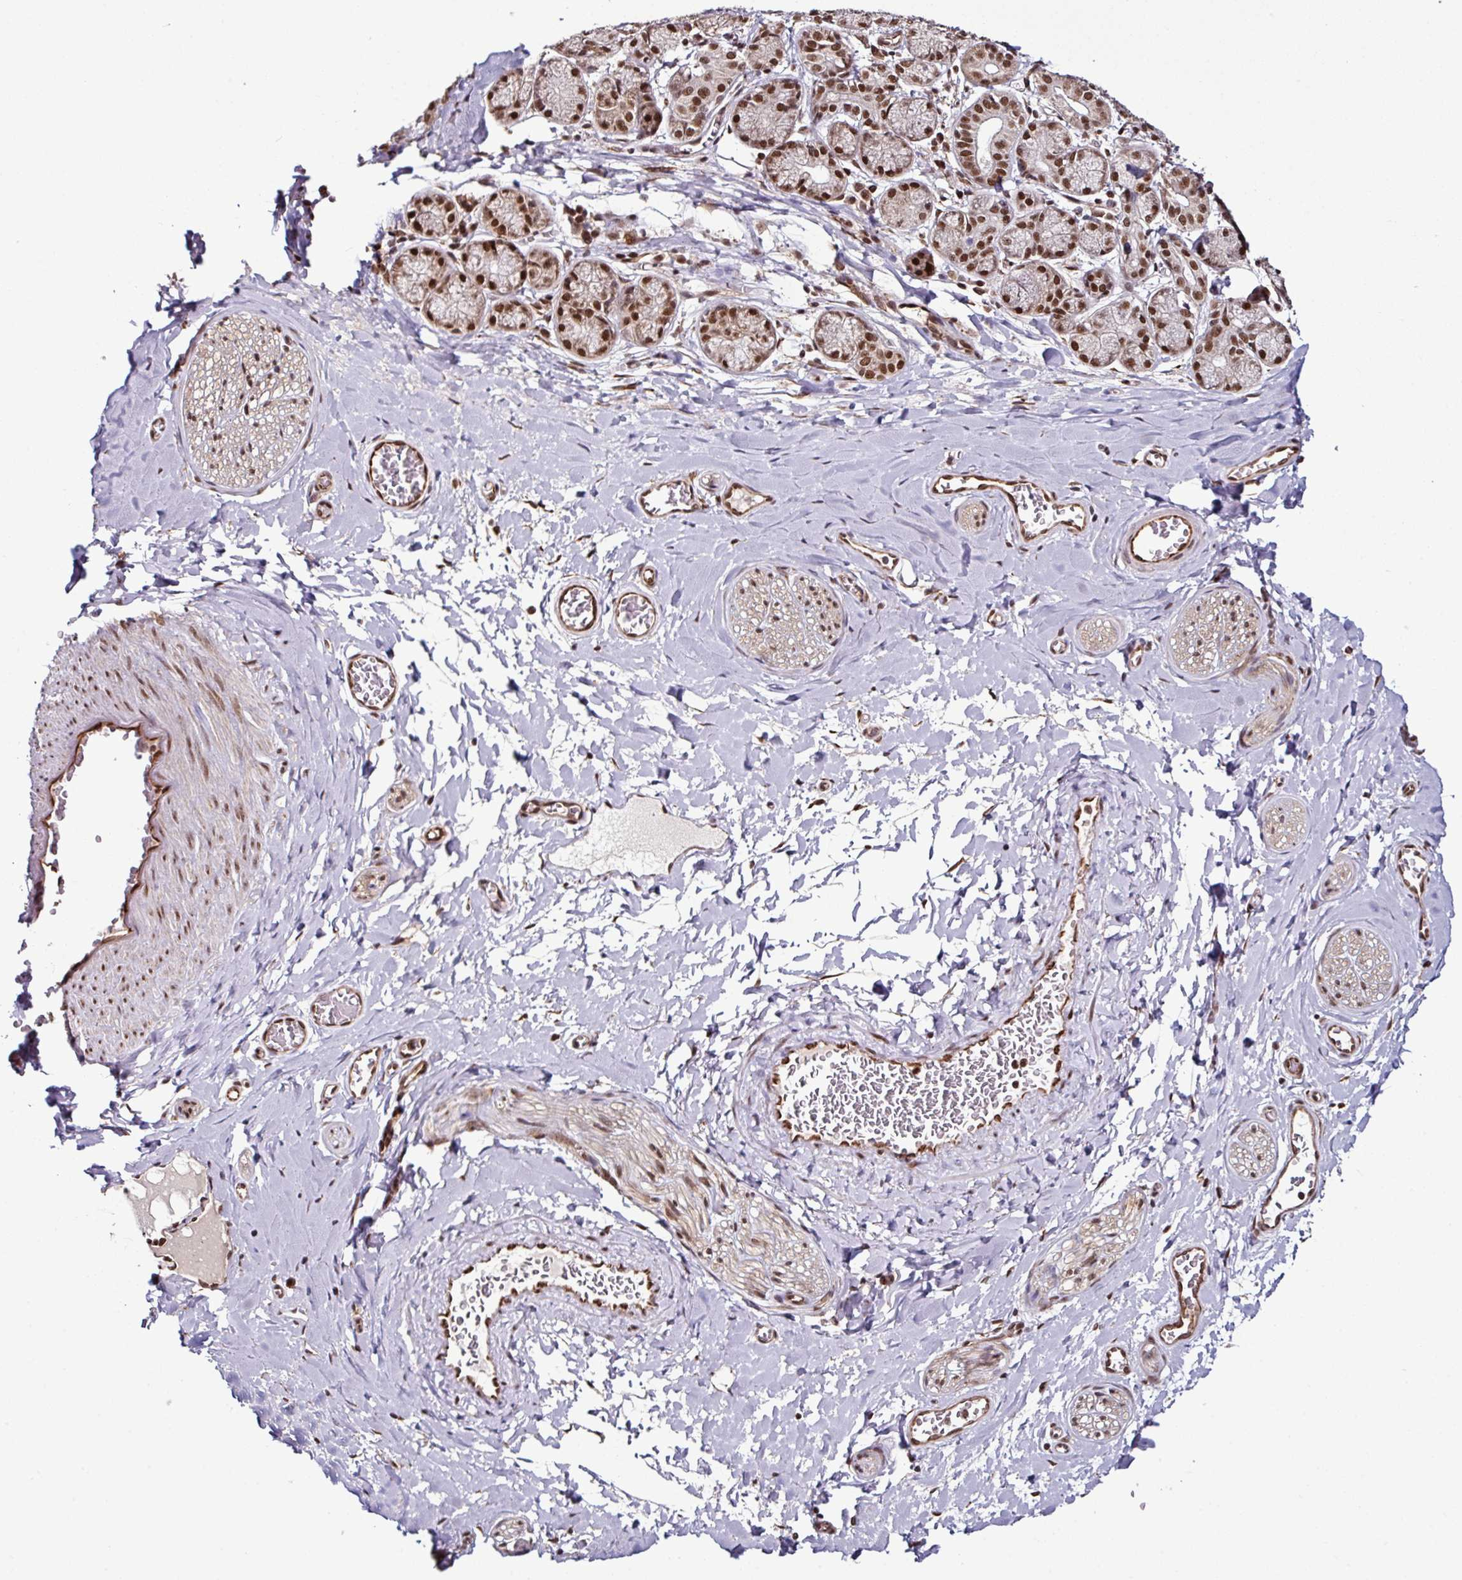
{"staining": {"intensity": "moderate", "quantity": ">75%", "location": "nuclear"}, "tissue": "adipose tissue", "cell_type": "Adipocytes", "image_type": "normal", "snomed": [{"axis": "morphology", "description": "Normal tissue, NOS"}, {"axis": "topography", "description": "Salivary gland"}, {"axis": "topography", "description": "Peripheral nerve tissue"}], "caption": "This histopathology image exhibits IHC staining of unremarkable human adipose tissue, with medium moderate nuclear staining in about >75% of adipocytes.", "gene": "MORF4L2", "patient": {"sex": "female", "age": 24}}